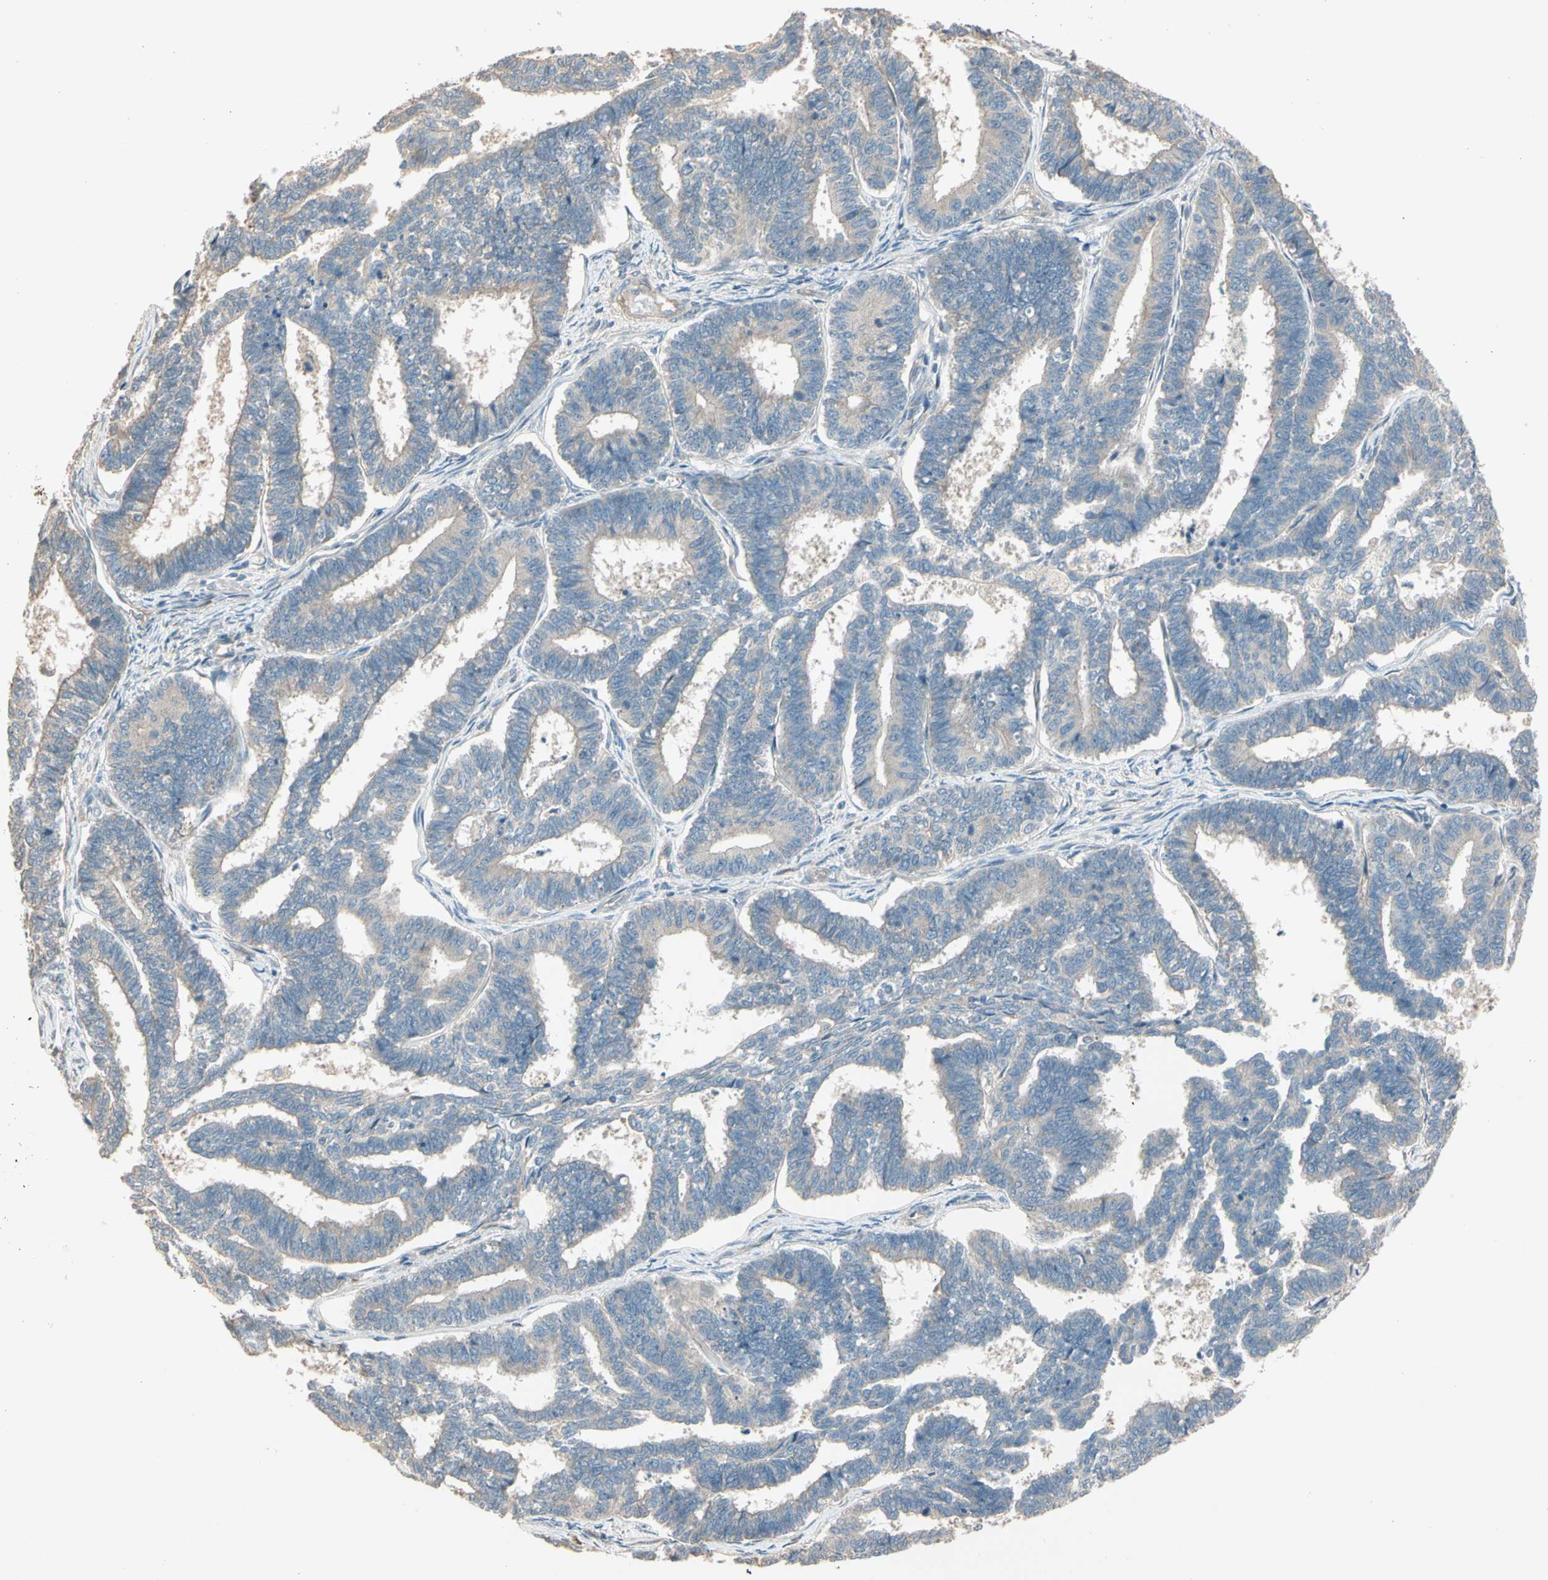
{"staining": {"intensity": "weak", "quantity": "25%-75%", "location": "cytoplasmic/membranous"}, "tissue": "endometrial cancer", "cell_type": "Tumor cells", "image_type": "cancer", "snomed": [{"axis": "morphology", "description": "Adenocarcinoma, NOS"}, {"axis": "topography", "description": "Endometrium"}], "caption": "IHC (DAB (3,3'-diaminobenzidine)) staining of human endometrial adenocarcinoma shows weak cytoplasmic/membranous protein expression in about 25%-75% of tumor cells.", "gene": "TNFRSF21", "patient": {"sex": "female", "age": 70}}